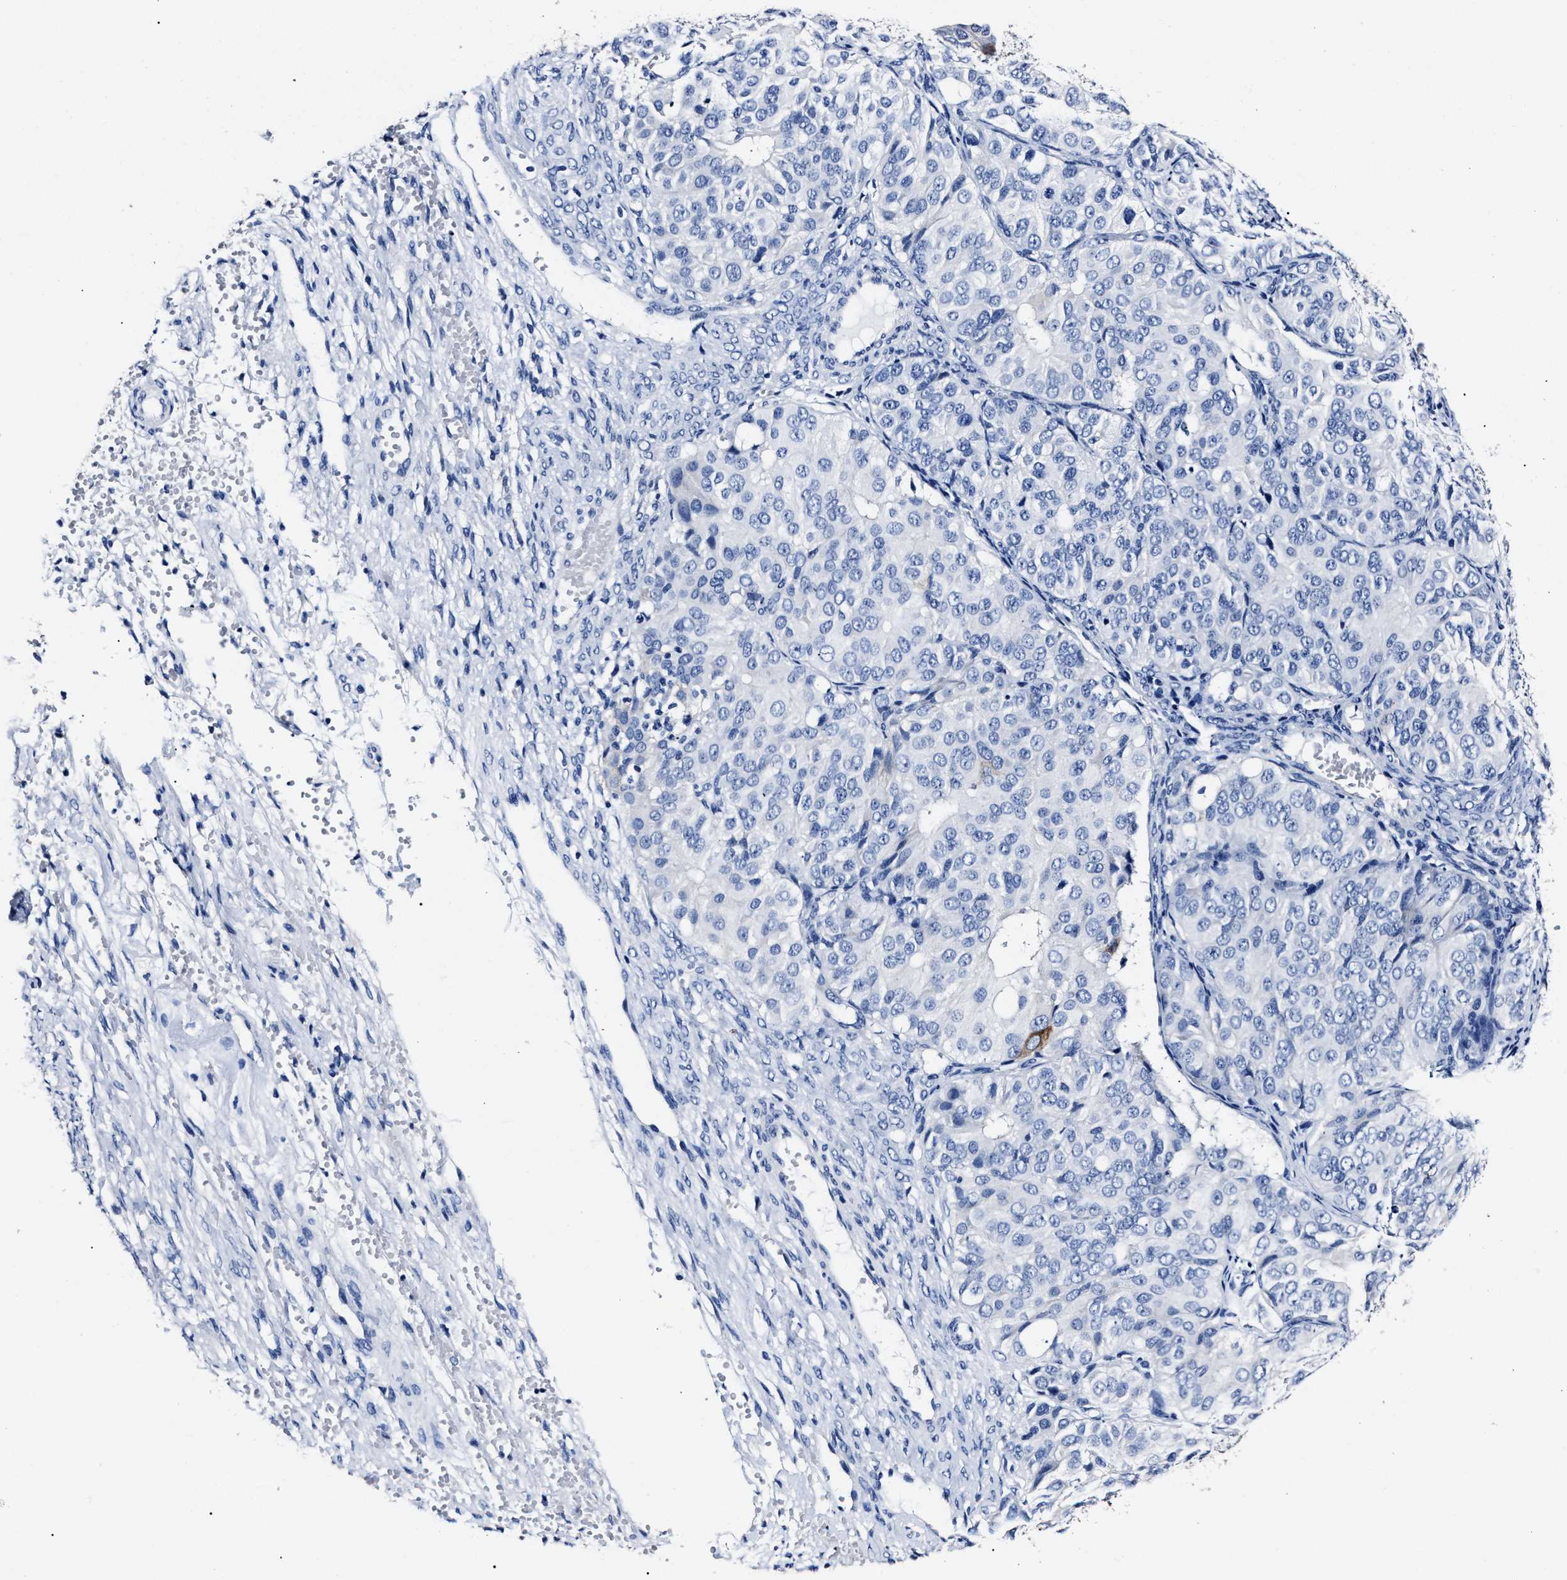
{"staining": {"intensity": "negative", "quantity": "none", "location": "none"}, "tissue": "ovarian cancer", "cell_type": "Tumor cells", "image_type": "cancer", "snomed": [{"axis": "morphology", "description": "Carcinoma, endometroid"}, {"axis": "topography", "description": "Ovary"}], "caption": "Immunohistochemistry photomicrograph of human endometroid carcinoma (ovarian) stained for a protein (brown), which displays no staining in tumor cells. The staining was performed using DAB to visualize the protein expression in brown, while the nuclei were stained in blue with hematoxylin (Magnification: 20x).", "gene": "ALPG", "patient": {"sex": "female", "age": 51}}